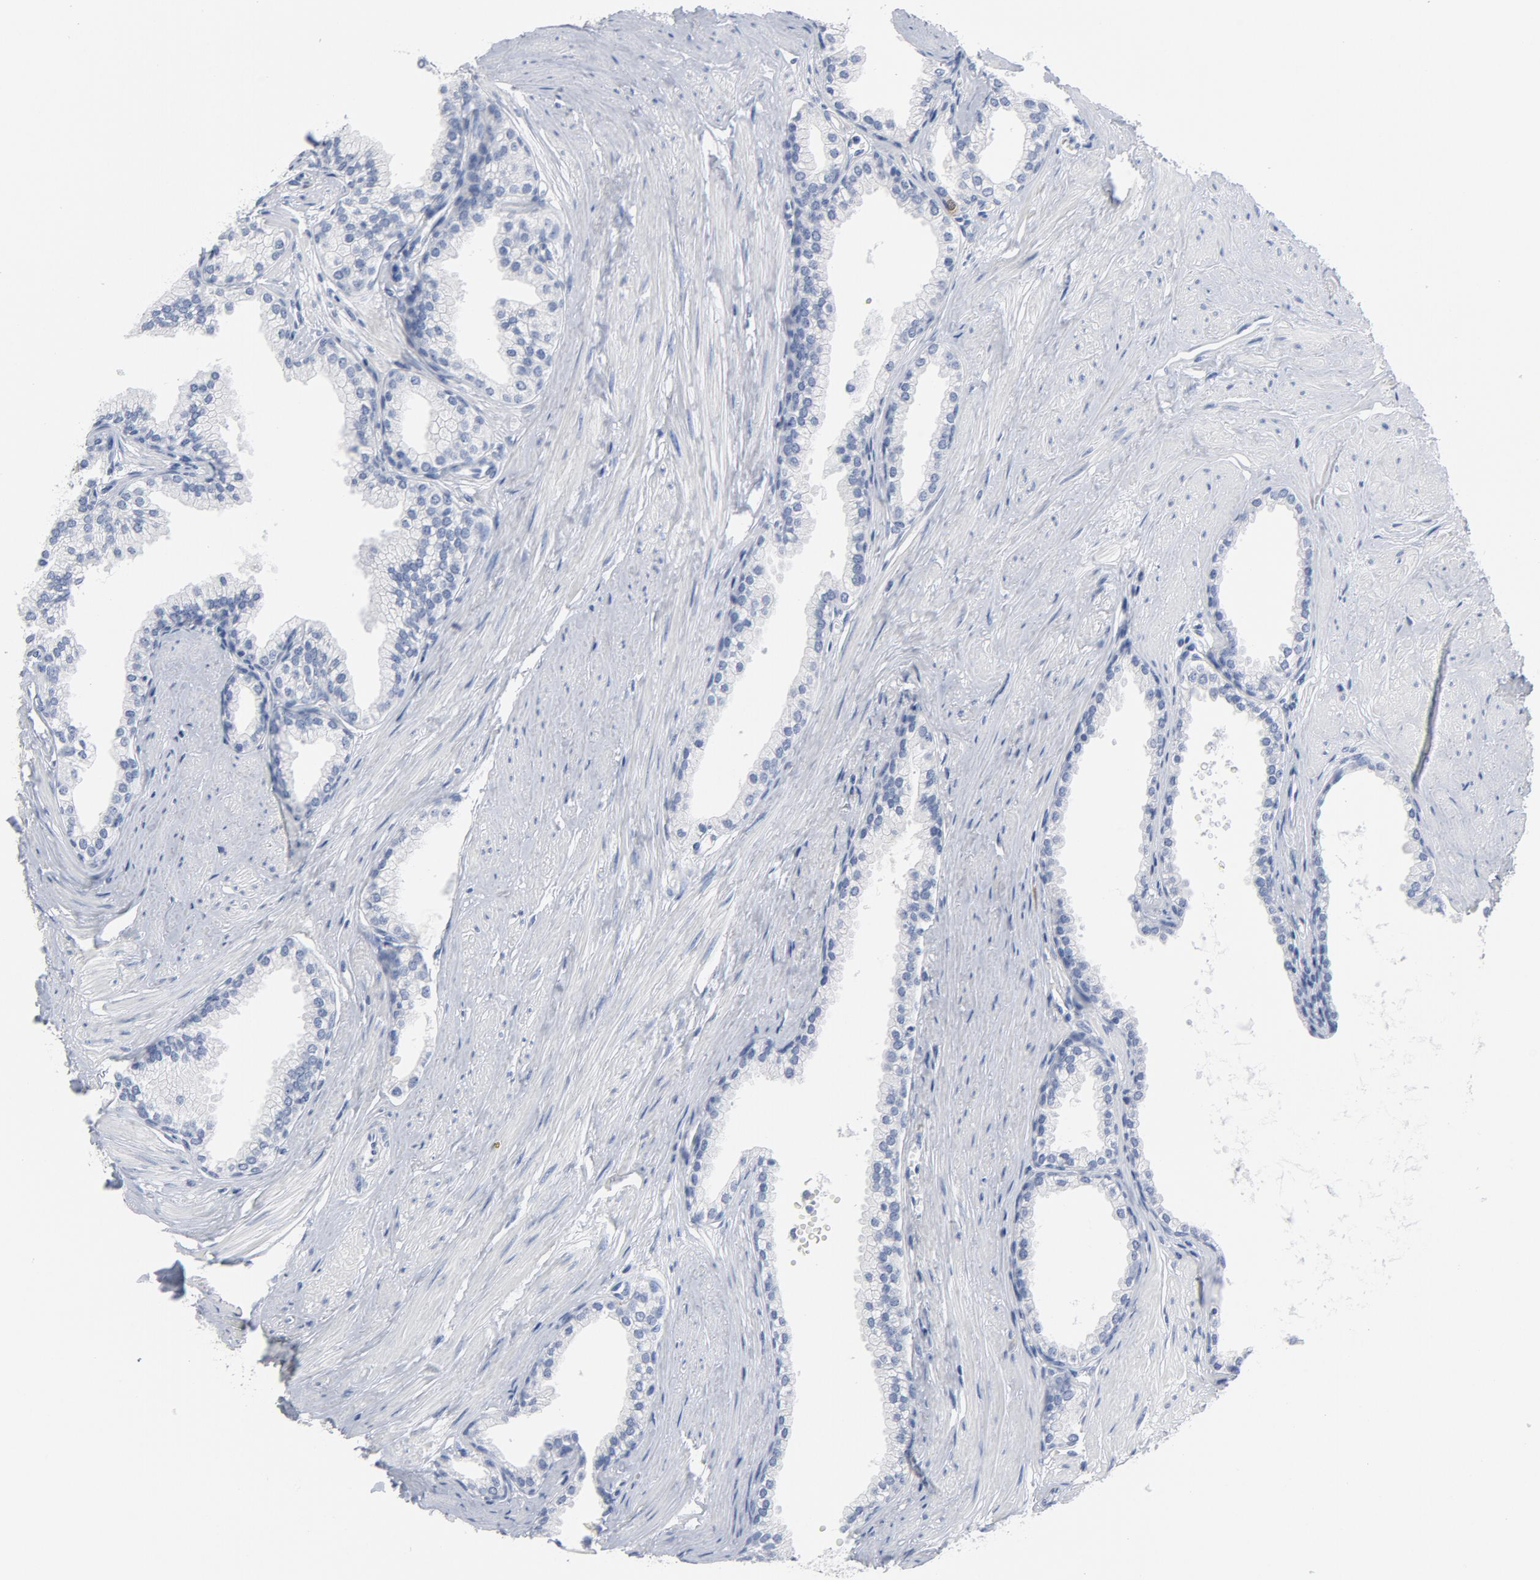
{"staining": {"intensity": "negative", "quantity": "none", "location": "none"}, "tissue": "prostate", "cell_type": "Glandular cells", "image_type": "normal", "snomed": [{"axis": "morphology", "description": "Normal tissue, NOS"}, {"axis": "topography", "description": "Prostate"}], "caption": "Immunohistochemistry (IHC) of unremarkable human prostate reveals no staining in glandular cells.", "gene": "CDC20", "patient": {"sex": "male", "age": 64}}